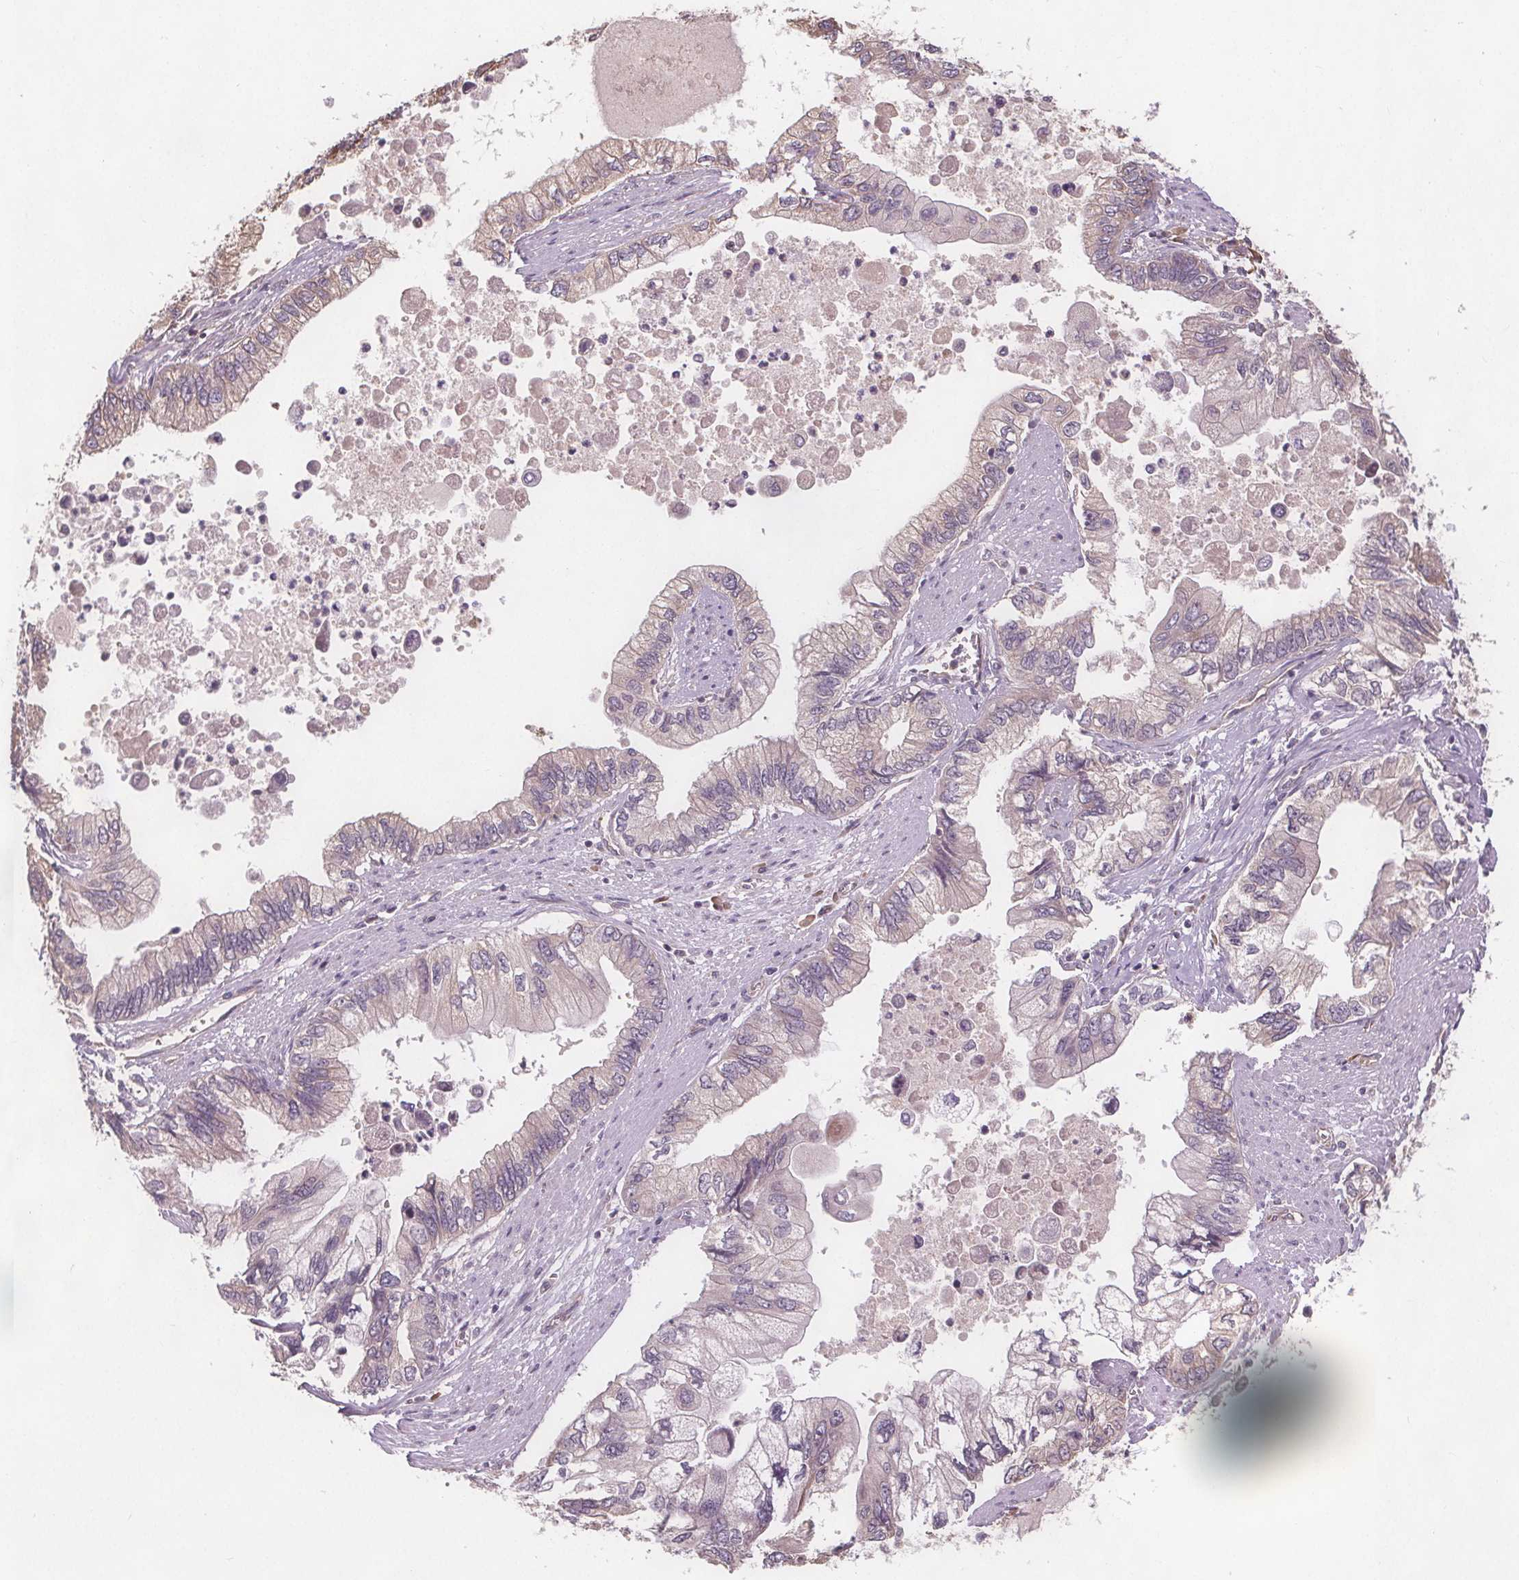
{"staining": {"intensity": "negative", "quantity": "none", "location": "none"}, "tissue": "stomach cancer", "cell_type": "Tumor cells", "image_type": "cancer", "snomed": [{"axis": "morphology", "description": "Adenocarcinoma, NOS"}, {"axis": "topography", "description": "Pancreas"}, {"axis": "topography", "description": "Stomach, upper"}], "caption": "The photomicrograph exhibits no significant expression in tumor cells of stomach cancer.", "gene": "TMEM80", "patient": {"sex": "male", "age": 77}}